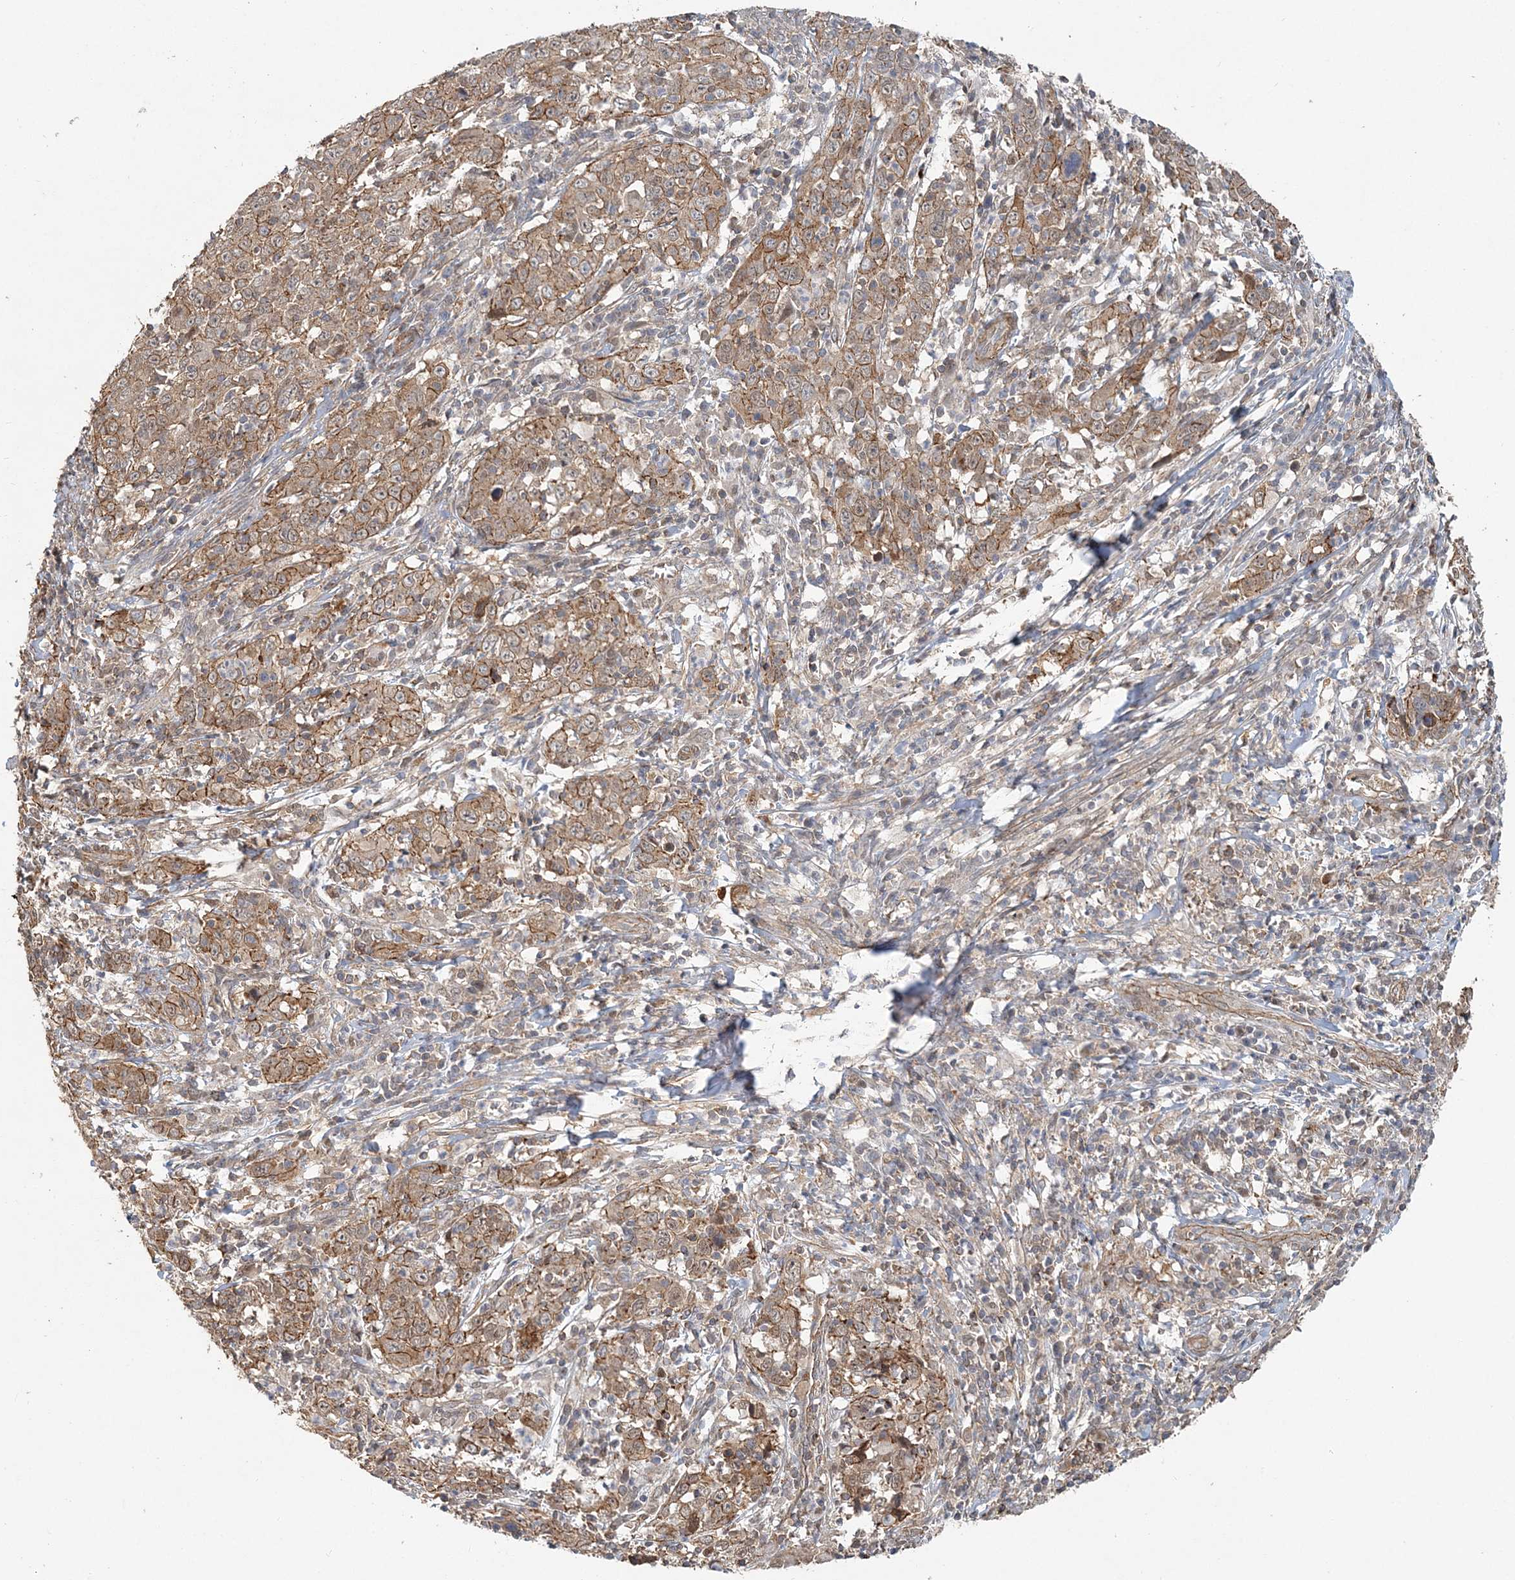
{"staining": {"intensity": "moderate", "quantity": ">75%", "location": "cytoplasmic/membranous"}, "tissue": "cervical cancer", "cell_type": "Tumor cells", "image_type": "cancer", "snomed": [{"axis": "morphology", "description": "Squamous cell carcinoma, NOS"}, {"axis": "topography", "description": "Cervix"}], "caption": "Cervical cancer (squamous cell carcinoma) was stained to show a protein in brown. There is medium levels of moderate cytoplasmic/membranous expression in about >75% of tumor cells.", "gene": "MAT2B", "patient": {"sex": "female", "age": 46}}